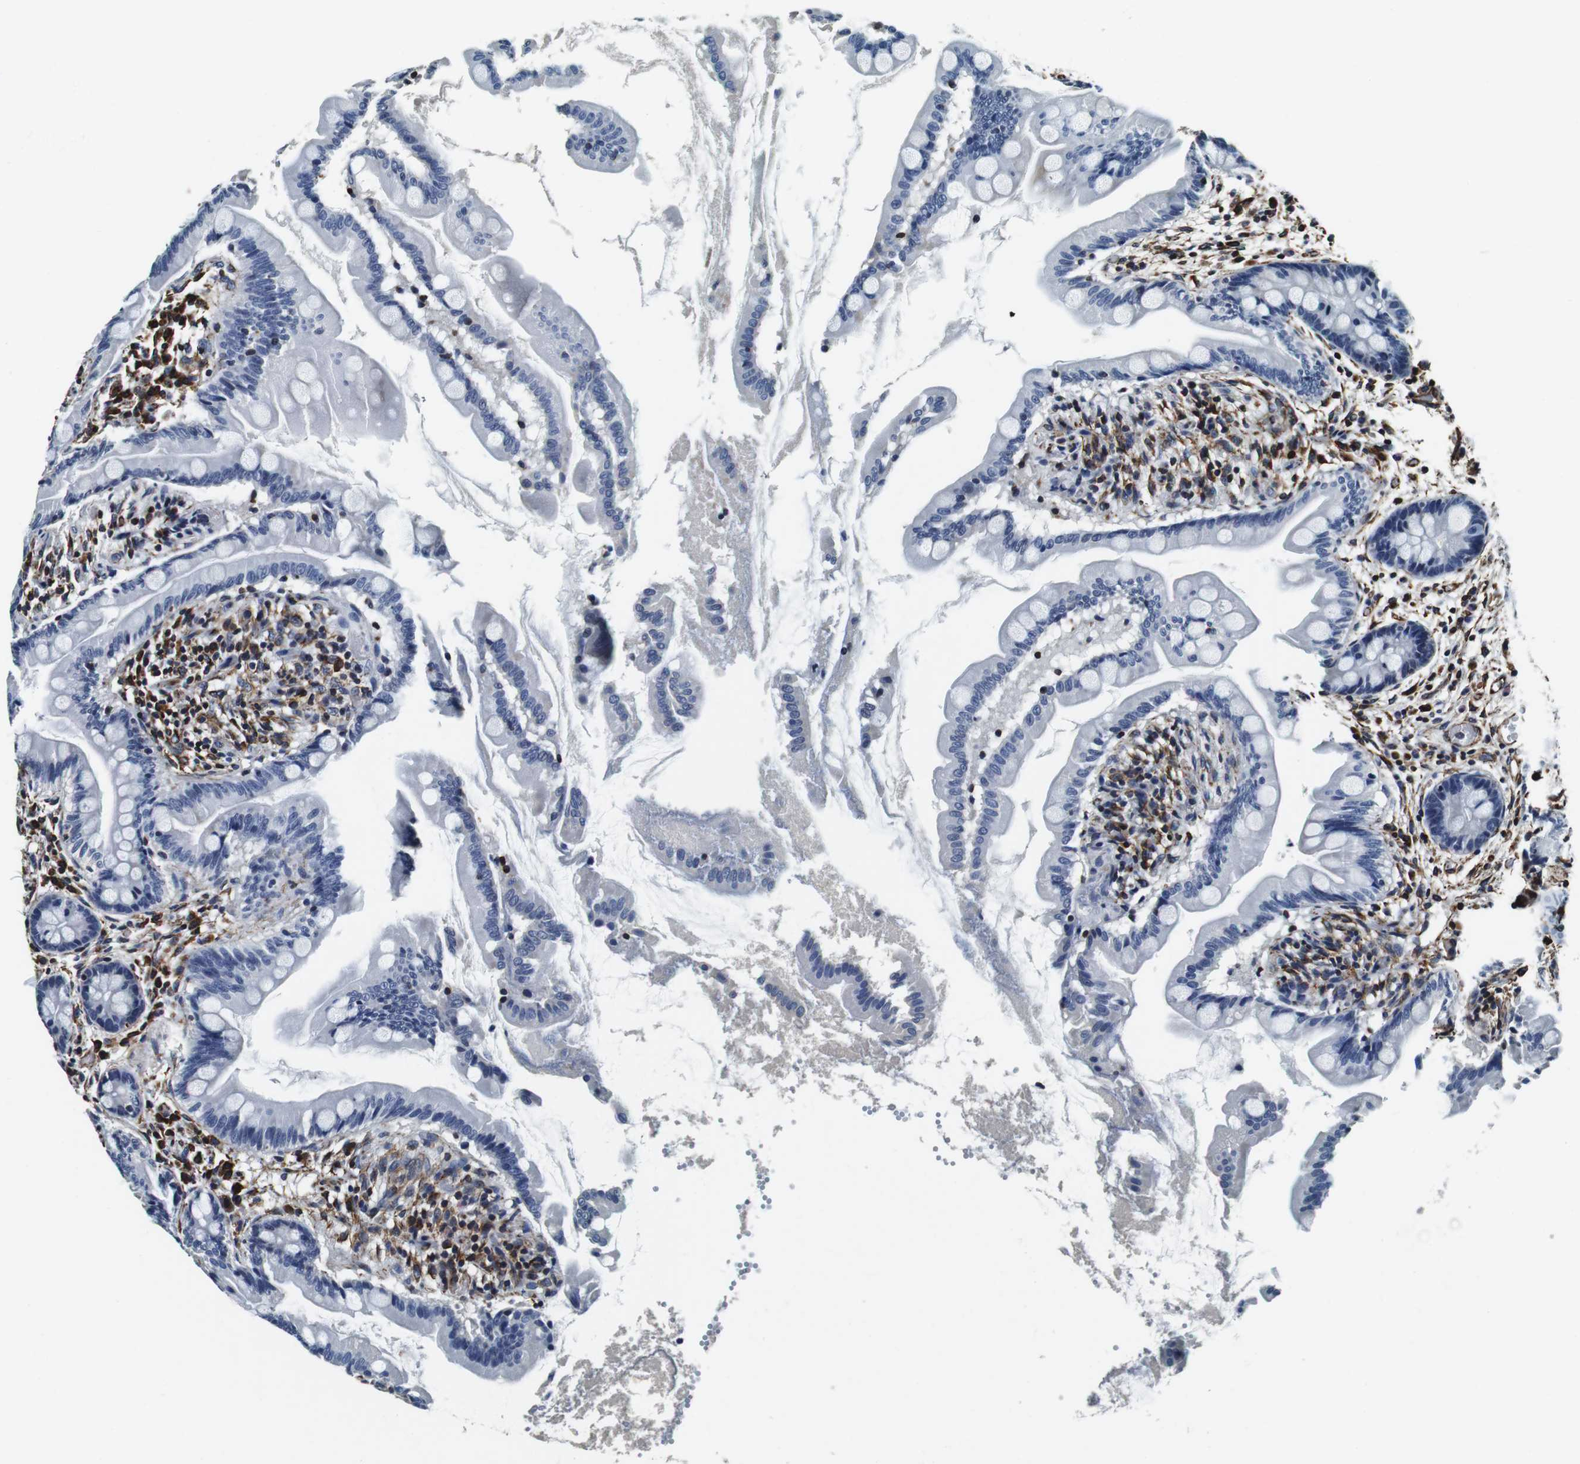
{"staining": {"intensity": "negative", "quantity": "none", "location": "none"}, "tissue": "small intestine", "cell_type": "Glandular cells", "image_type": "normal", "snomed": [{"axis": "morphology", "description": "Normal tissue, NOS"}, {"axis": "topography", "description": "Small intestine"}], "caption": "IHC micrograph of unremarkable small intestine stained for a protein (brown), which demonstrates no positivity in glandular cells. (Brightfield microscopy of DAB immunohistochemistry at high magnification).", "gene": "GJE1", "patient": {"sex": "female", "age": 56}}